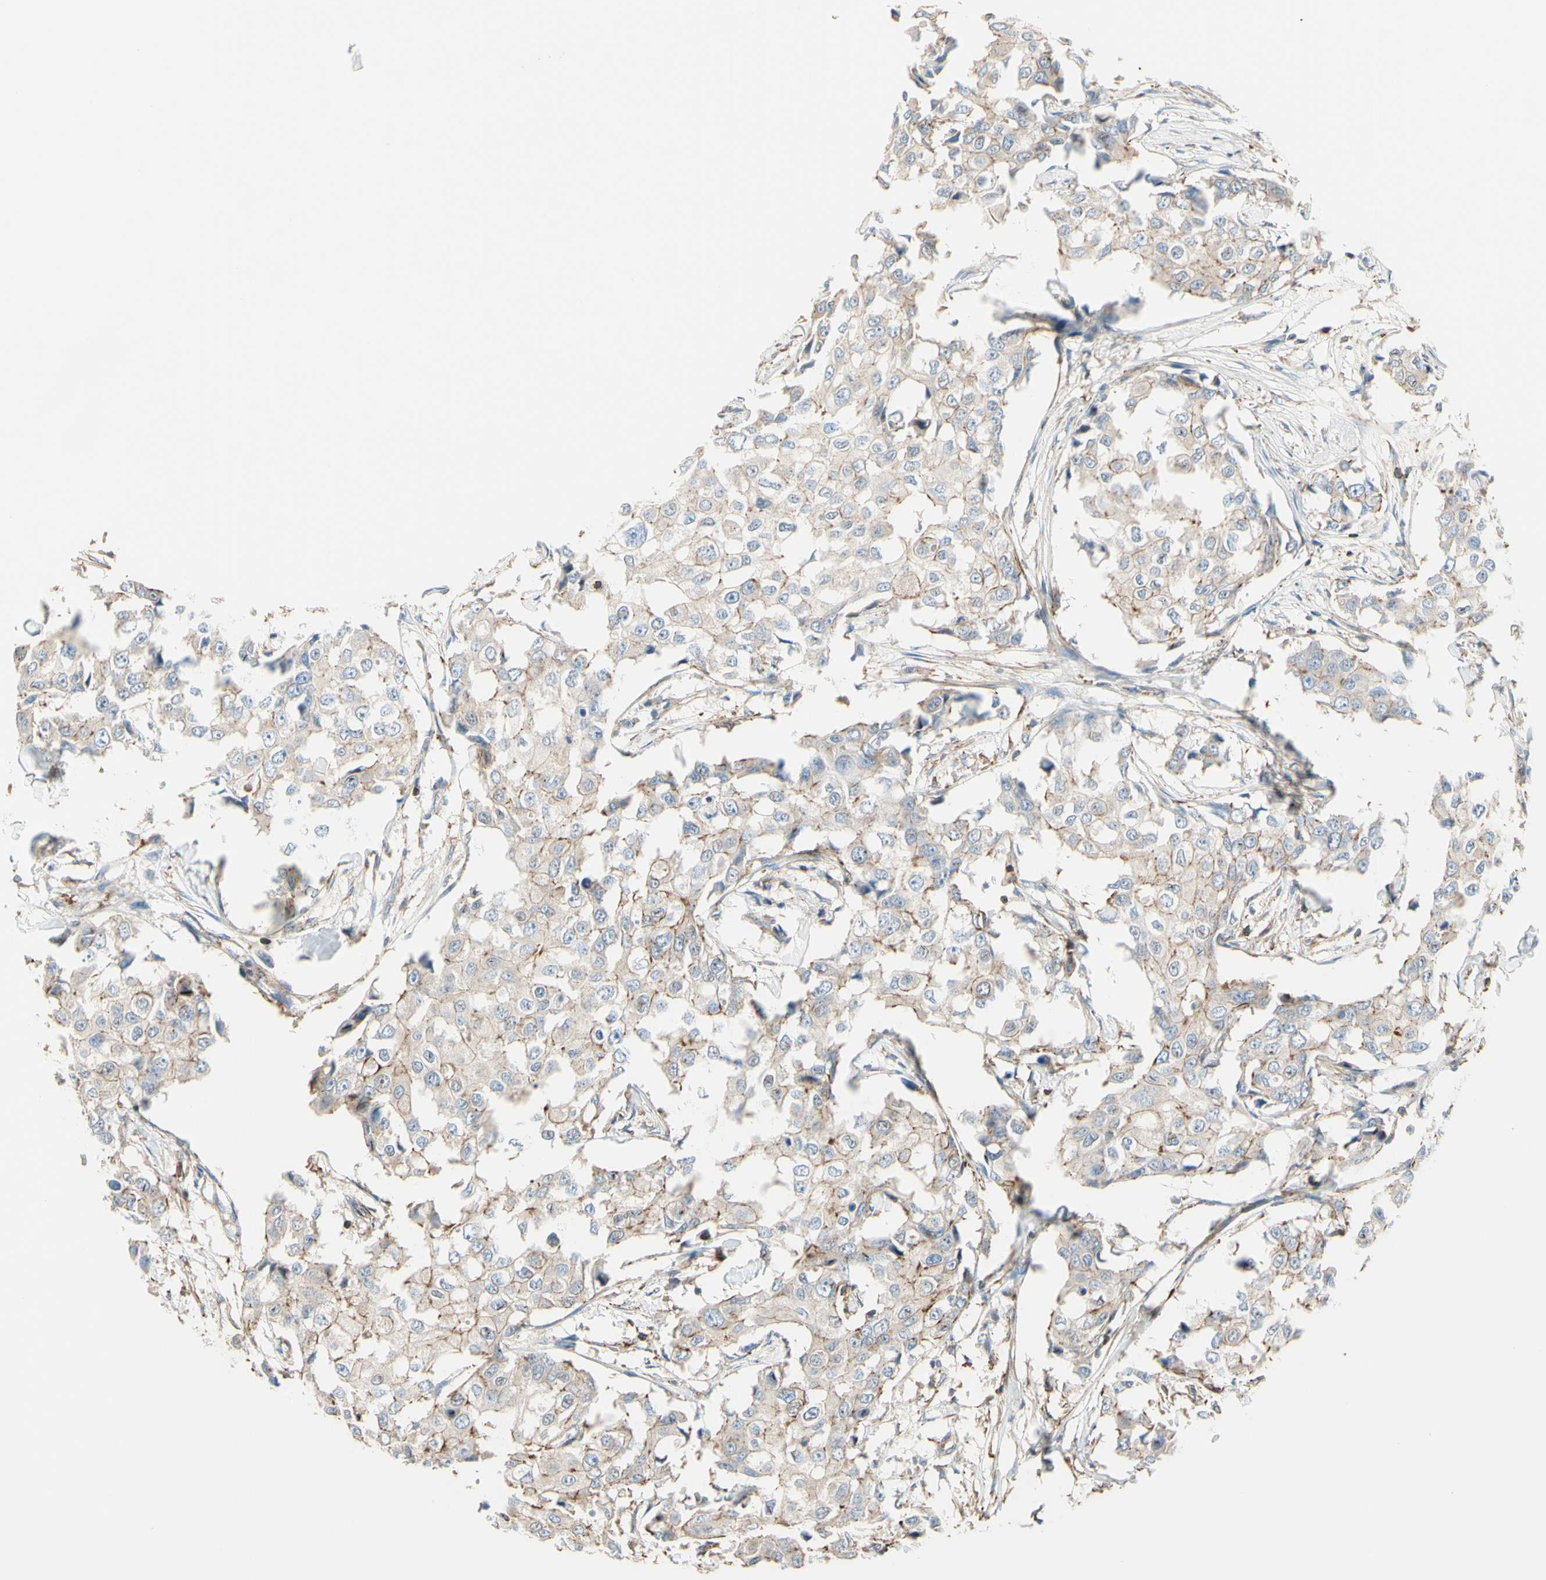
{"staining": {"intensity": "weak", "quantity": "25%-75%", "location": "cytoplasmic/membranous"}, "tissue": "breast cancer", "cell_type": "Tumor cells", "image_type": "cancer", "snomed": [{"axis": "morphology", "description": "Duct carcinoma"}, {"axis": "topography", "description": "Breast"}], "caption": "A high-resolution histopathology image shows immunohistochemistry (IHC) staining of breast cancer, which displays weak cytoplasmic/membranous positivity in about 25%-75% of tumor cells. (DAB (3,3'-diaminobenzidine) = brown stain, brightfield microscopy at high magnification).", "gene": "SEMA4C", "patient": {"sex": "female", "age": 27}}